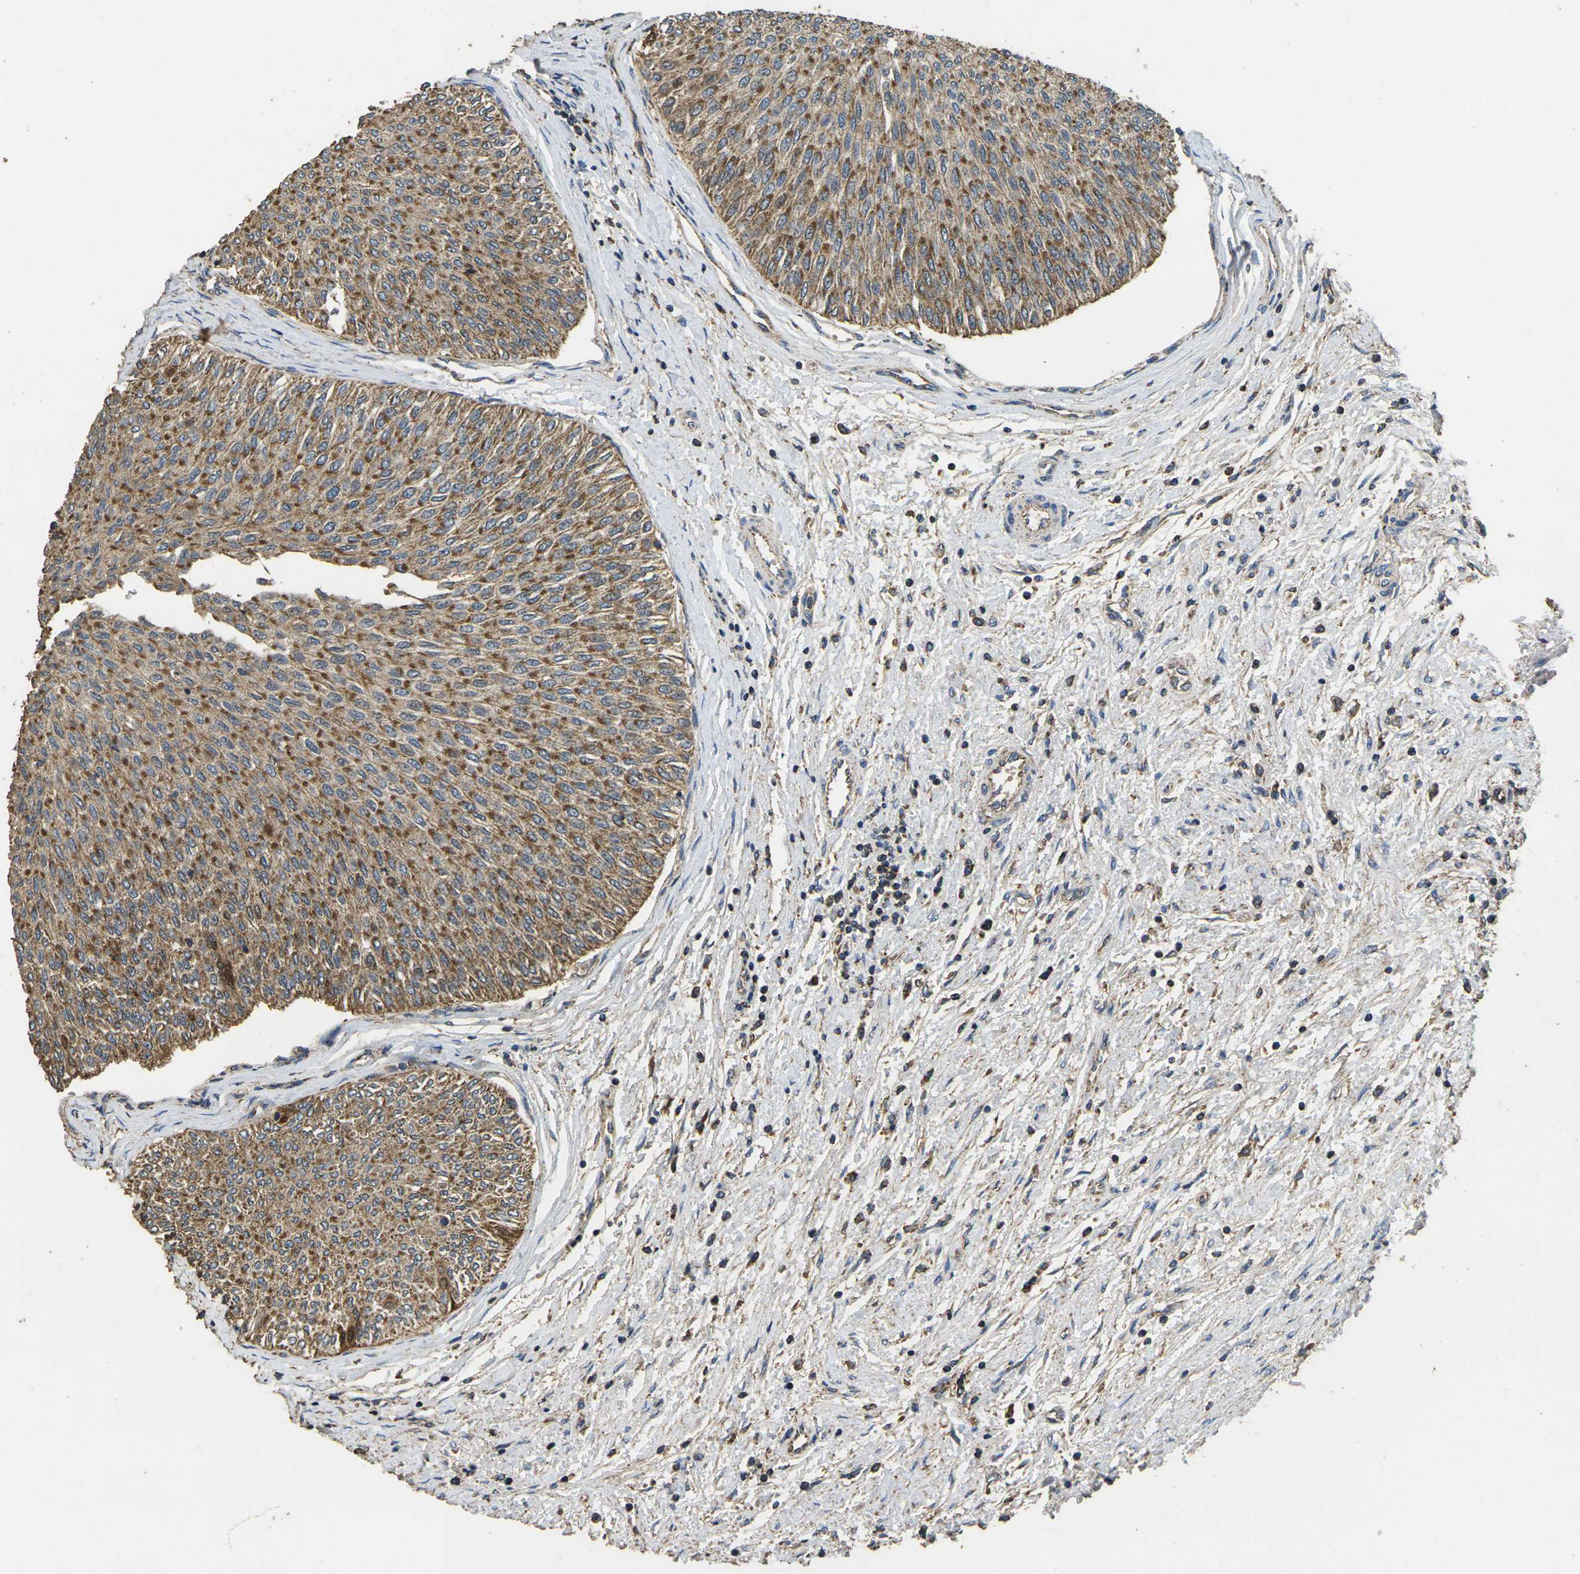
{"staining": {"intensity": "moderate", "quantity": ">75%", "location": "cytoplasmic/membranous"}, "tissue": "urothelial cancer", "cell_type": "Tumor cells", "image_type": "cancer", "snomed": [{"axis": "morphology", "description": "Urothelial carcinoma, Low grade"}, {"axis": "topography", "description": "Urinary bladder"}], "caption": "Urothelial carcinoma (low-grade) tissue reveals moderate cytoplasmic/membranous positivity in approximately >75% of tumor cells, visualized by immunohistochemistry.", "gene": "MAPK11", "patient": {"sex": "male", "age": 78}}